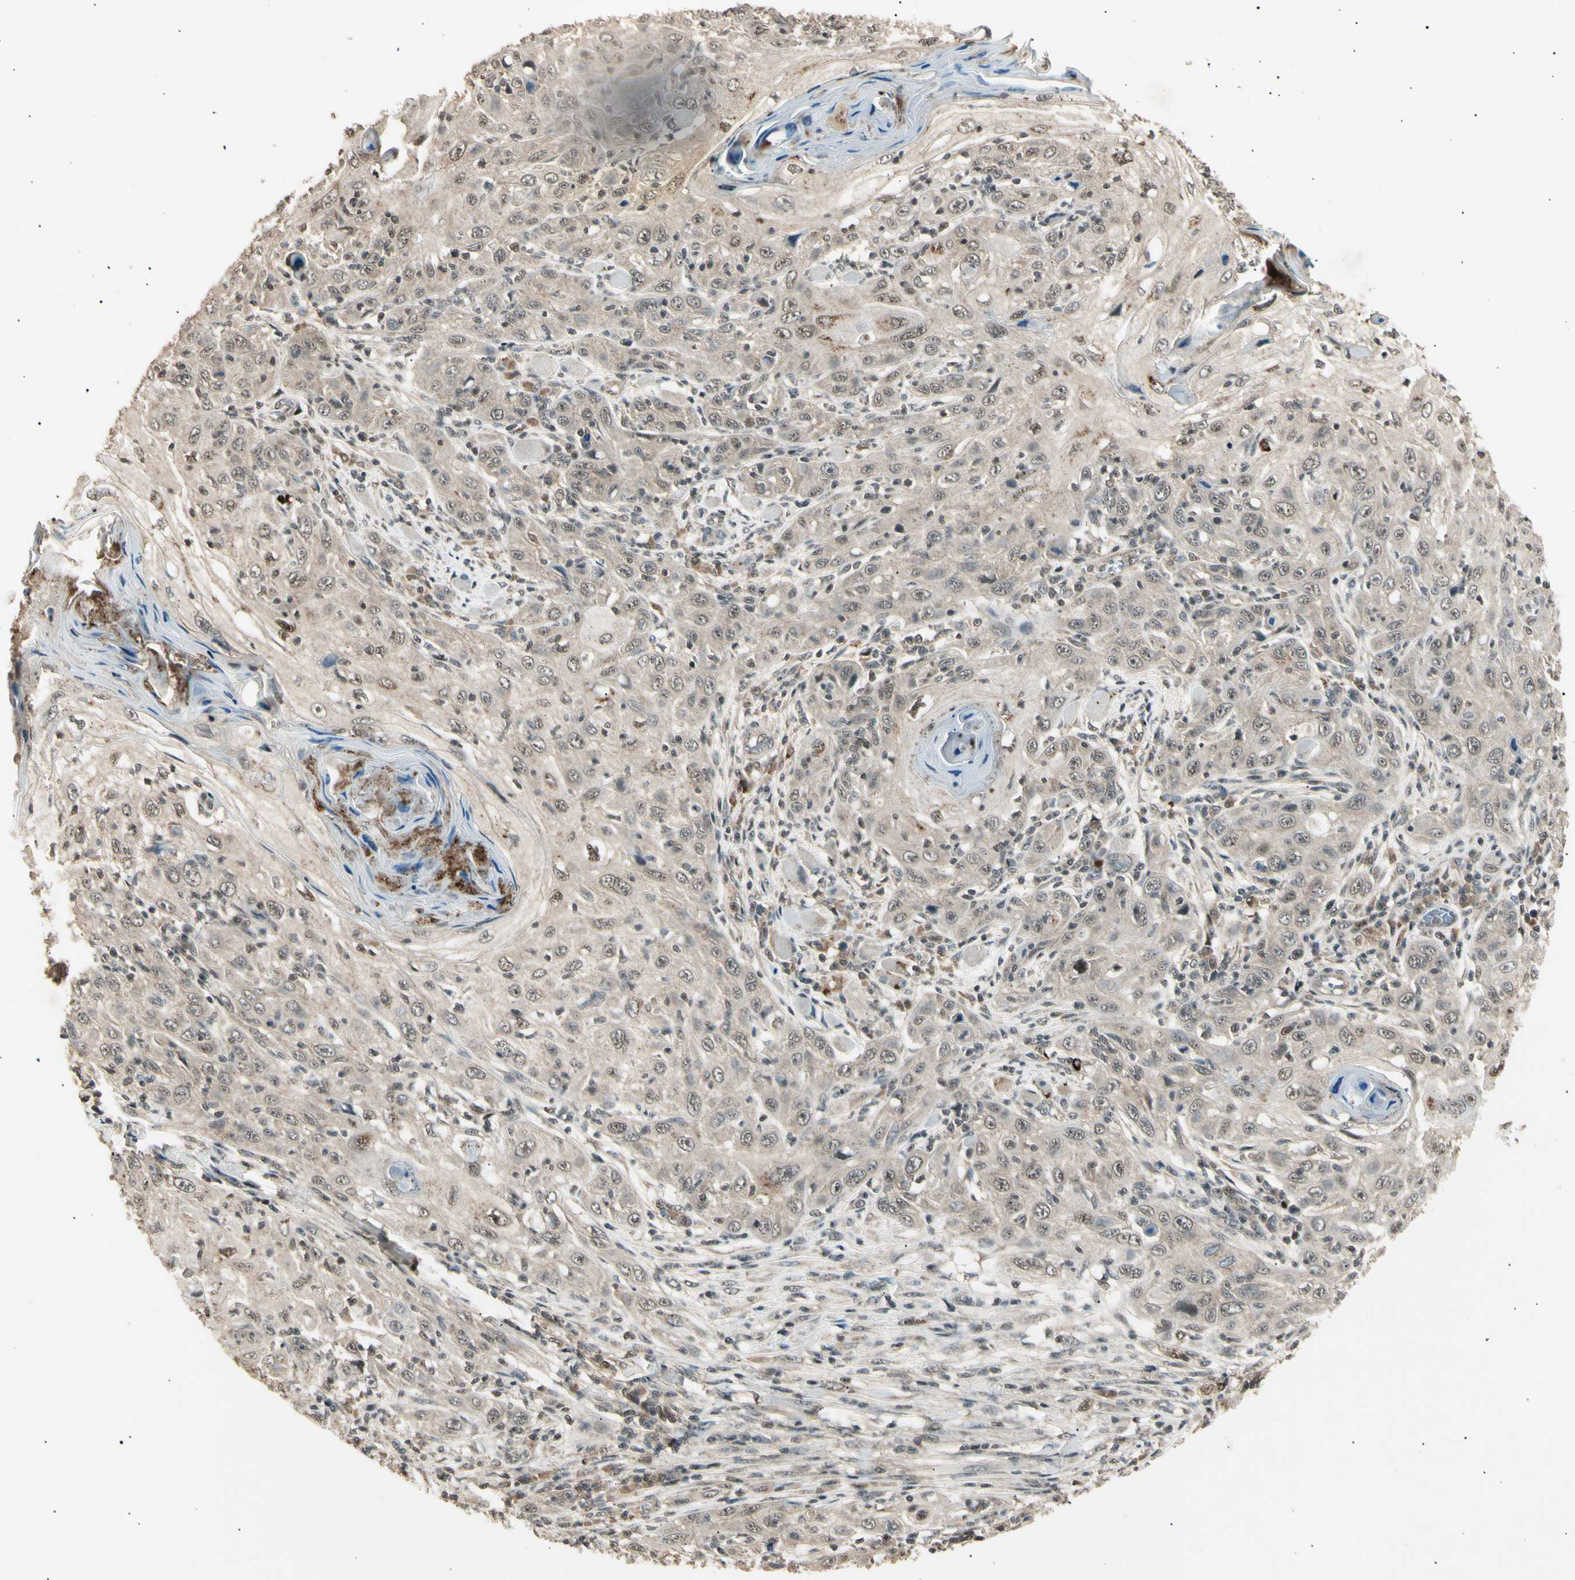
{"staining": {"intensity": "weak", "quantity": ">75%", "location": "cytoplasmic/membranous,nuclear"}, "tissue": "skin cancer", "cell_type": "Tumor cells", "image_type": "cancer", "snomed": [{"axis": "morphology", "description": "Squamous cell carcinoma, NOS"}, {"axis": "topography", "description": "Skin"}], "caption": "Immunohistochemistry (DAB (3,3'-diaminobenzidine)) staining of skin squamous cell carcinoma reveals weak cytoplasmic/membranous and nuclear protein positivity in about >75% of tumor cells.", "gene": "NUAK2", "patient": {"sex": "female", "age": 88}}